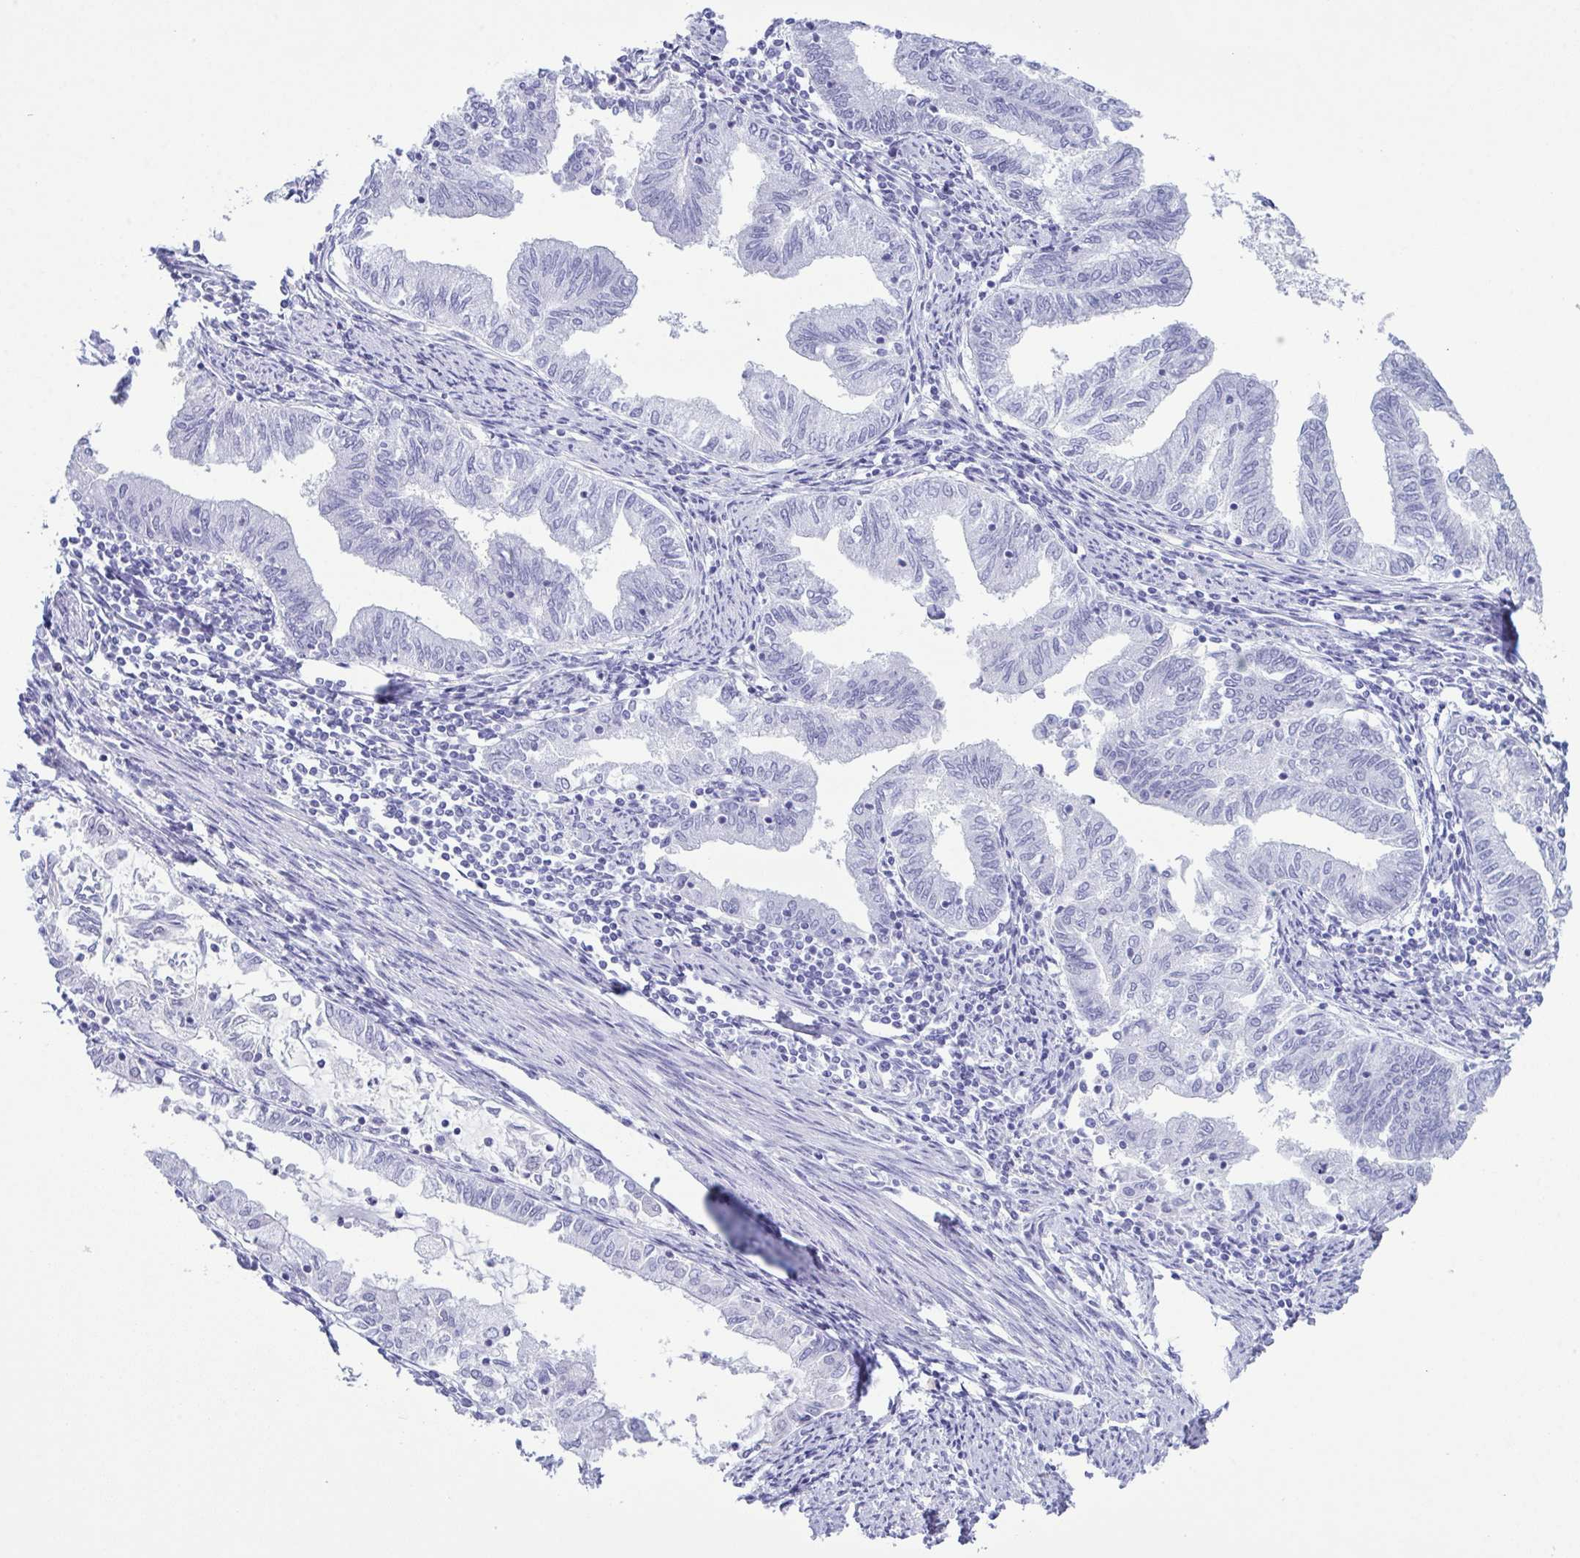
{"staining": {"intensity": "negative", "quantity": "none", "location": "none"}, "tissue": "endometrial cancer", "cell_type": "Tumor cells", "image_type": "cancer", "snomed": [{"axis": "morphology", "description": "Adenocarcinoma, NOS"}, {"axis": "topography", "description": "Endometrium"}], "caption": "The immunohistochemistry (IHC) micrograph has no significant positivity in tumor cells of endometrial cancer (adenocarcinoma) tissue.", "gene": "SUGP2", "patient": {"sex": "female", "age": 79}}